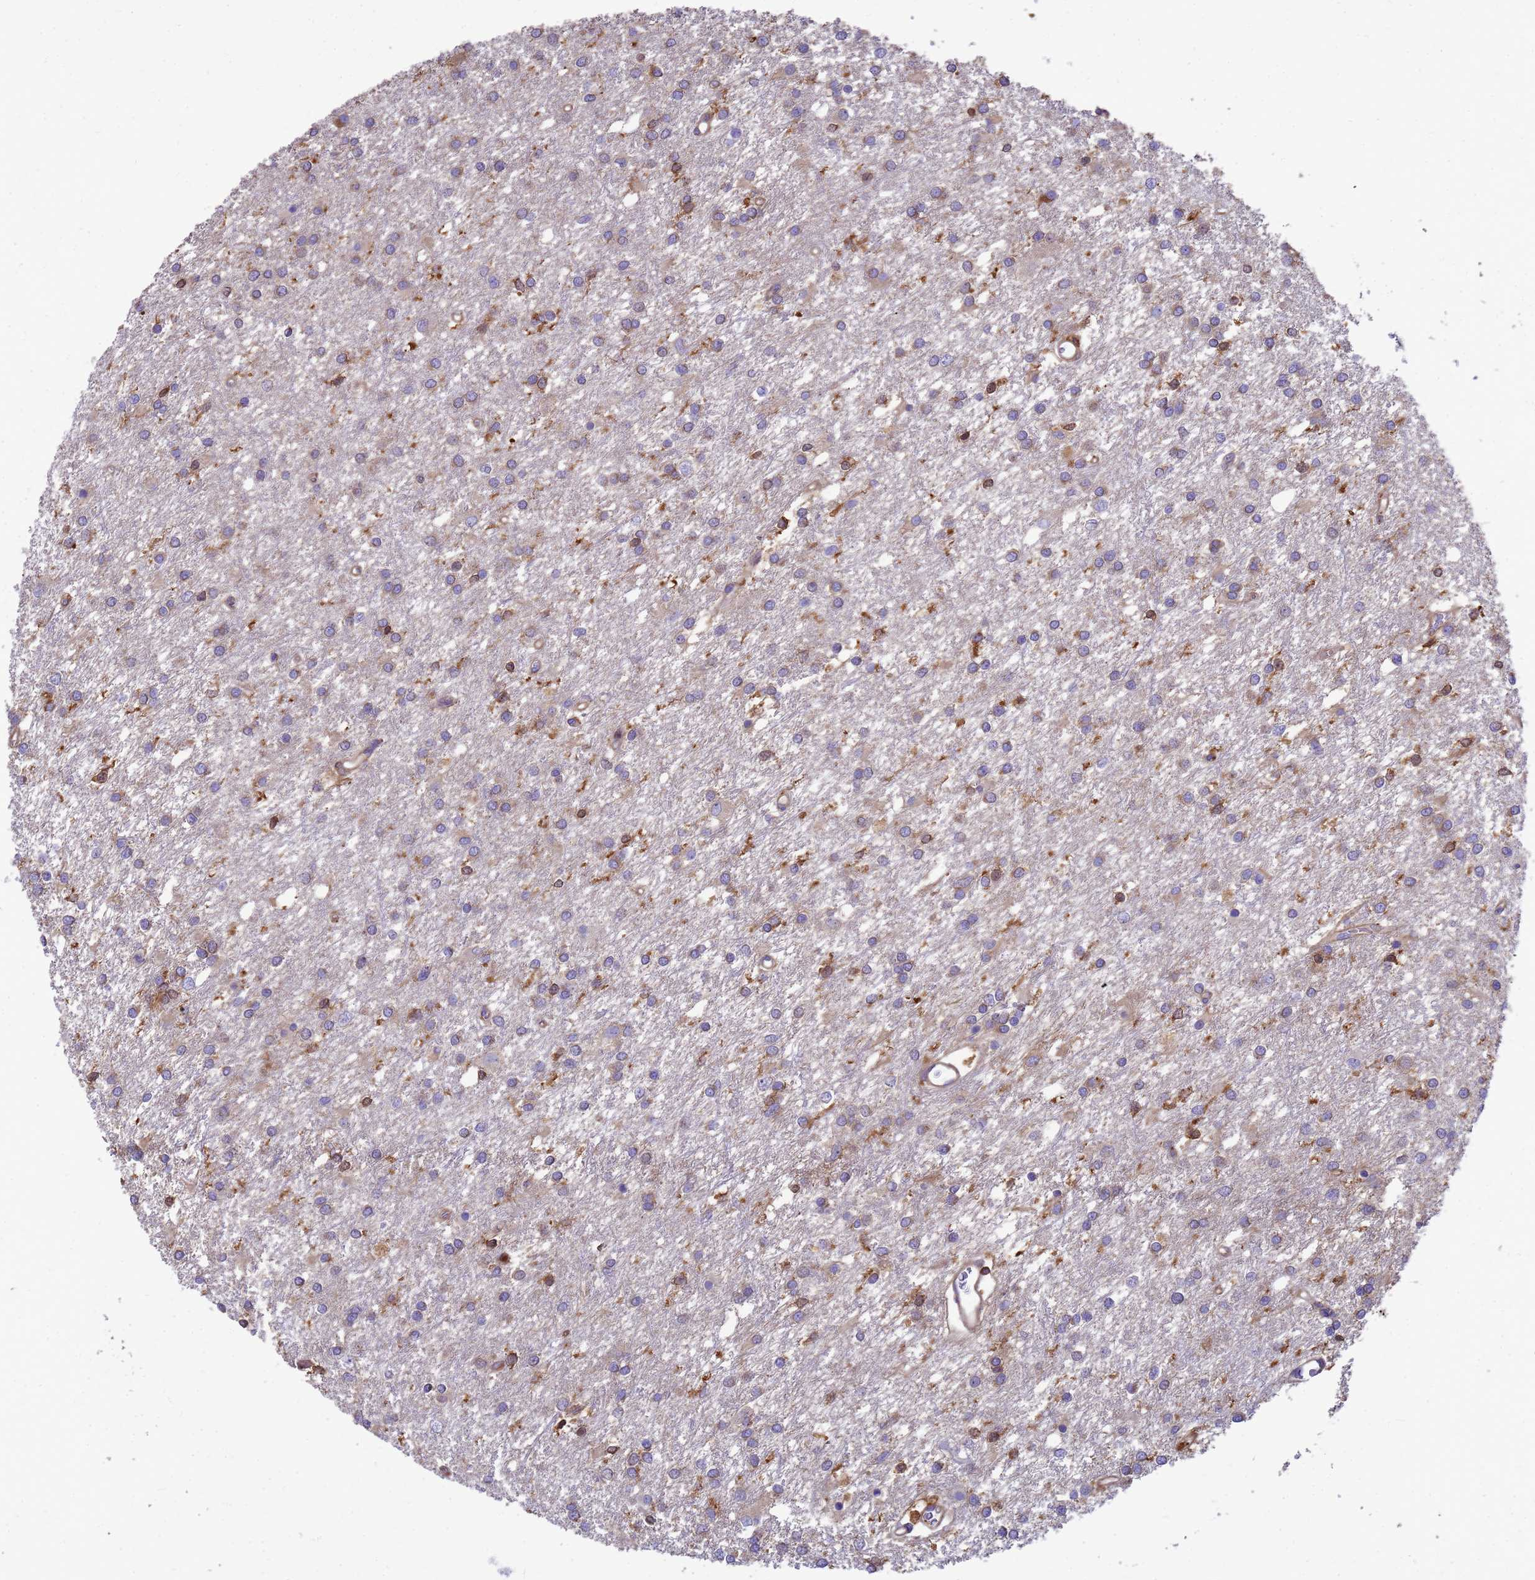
{"staining": {"intensity": "negative", "quantity": "none", "location": "none"}, "tissue": "glioma", "cell_type": "Tumor cells", "image_type": "cancer", "snomed": [{"axis": "morphology", "description": "Glioma, malignant, High grade"}, {"axis": "topography", "description": "Brain"}], "caption": "IHC of human glioma shows no expression in tumor cells.", "gene": "ZNF235", "patient": {"sex": "female", "age": 50}}